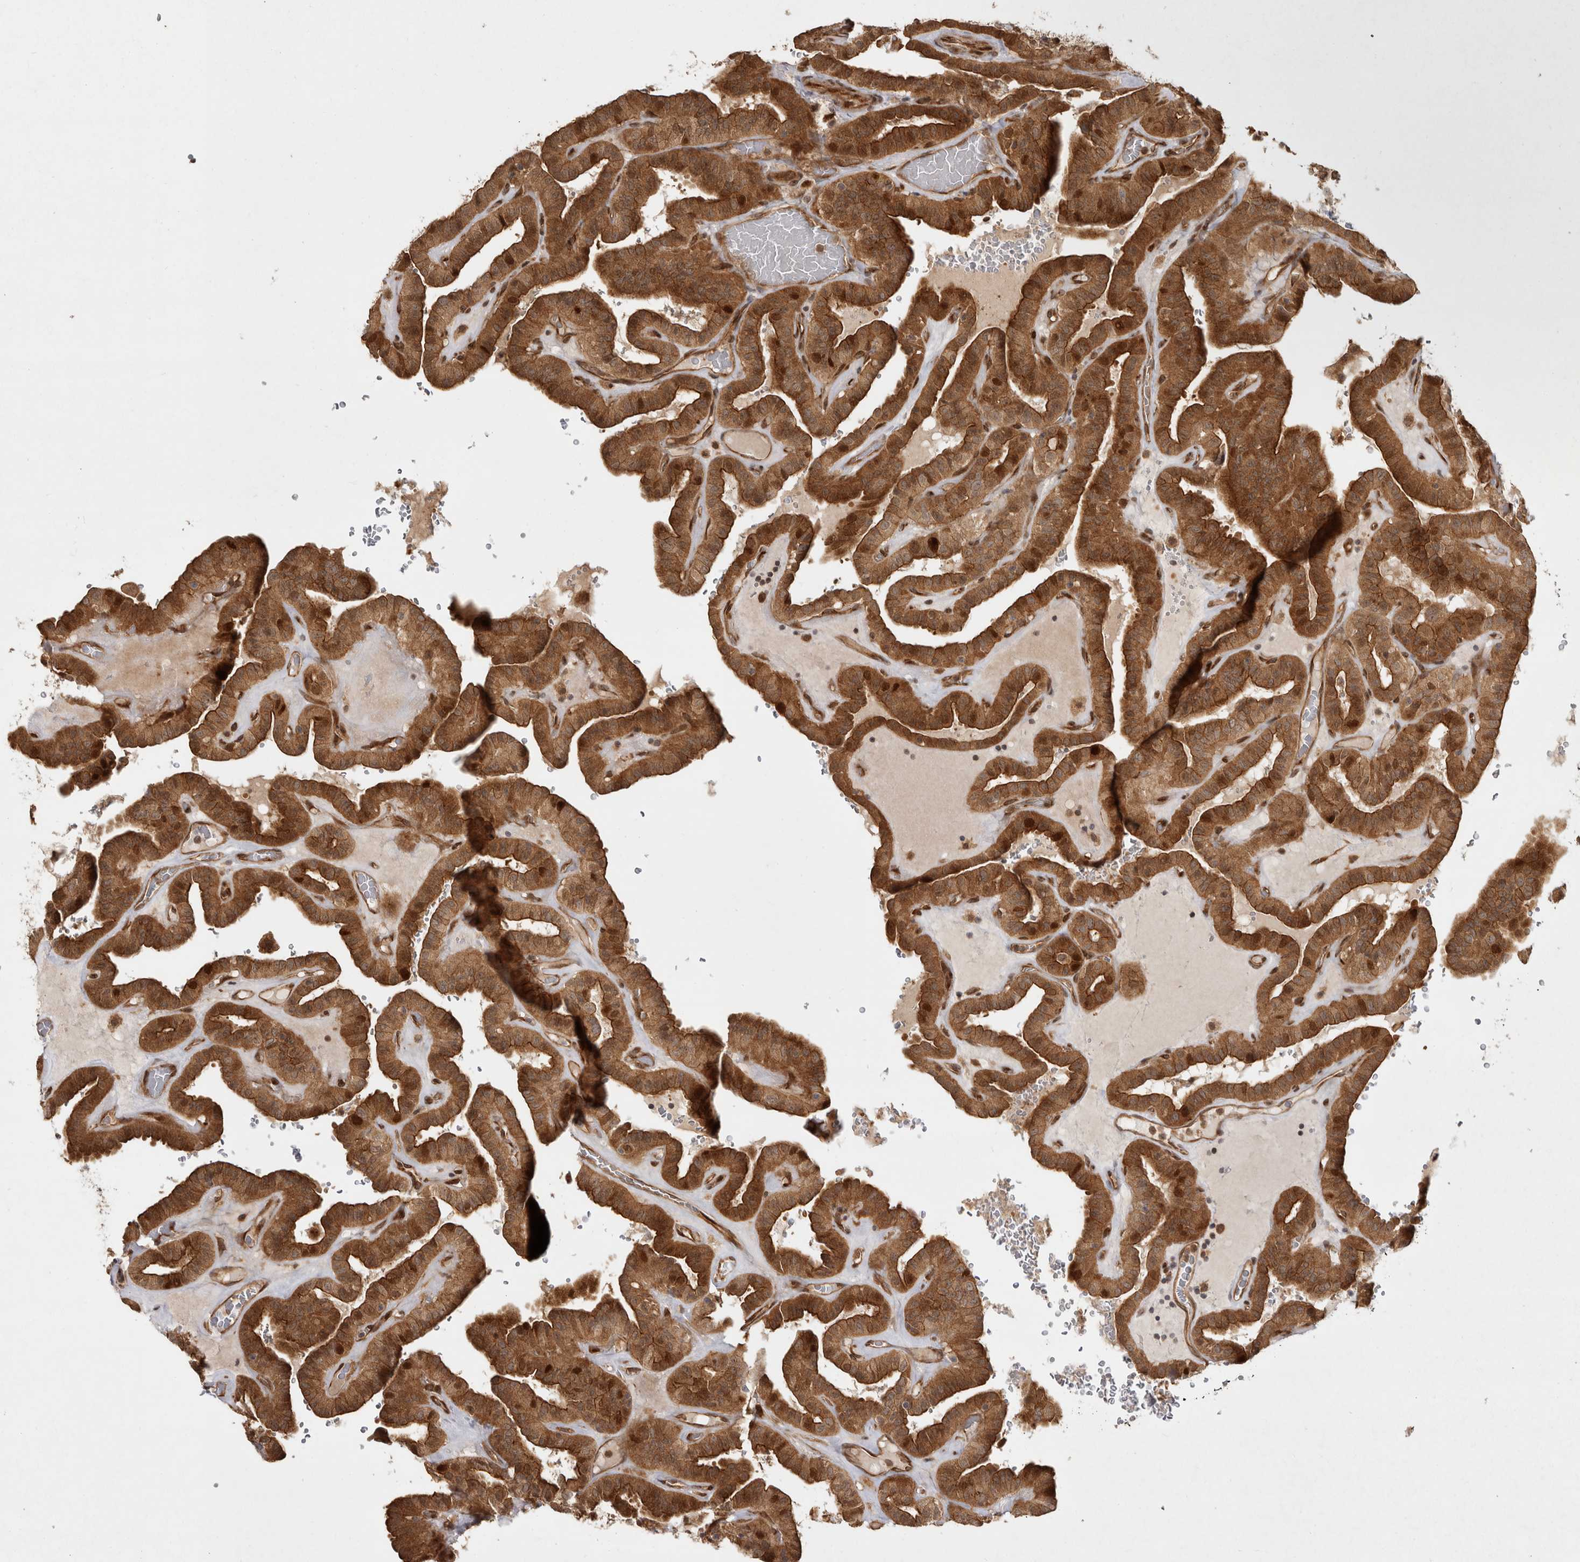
{"staining": {"intensity": "strong", "quantity": ">75%", "location": "cytoplasmic/membranous"}, "tissue": "thyroid cancer", "cell_type": "Tumor cells", "image_type": "cancer", "snomed": [{"axis": "morphology", "description": "Papillary adenocarcinoma, NOS"}, {"axis": "topography", "description": "Thyroid gland"}], "caption": "This image exhibits IHC staining of human thyroid cancer, with high strong cytoplasmic/membranous positivity in approximately >75% of tumor cells.", "gene": "CAMSAP2", "patient": {"sex": "male", "age": 77}}